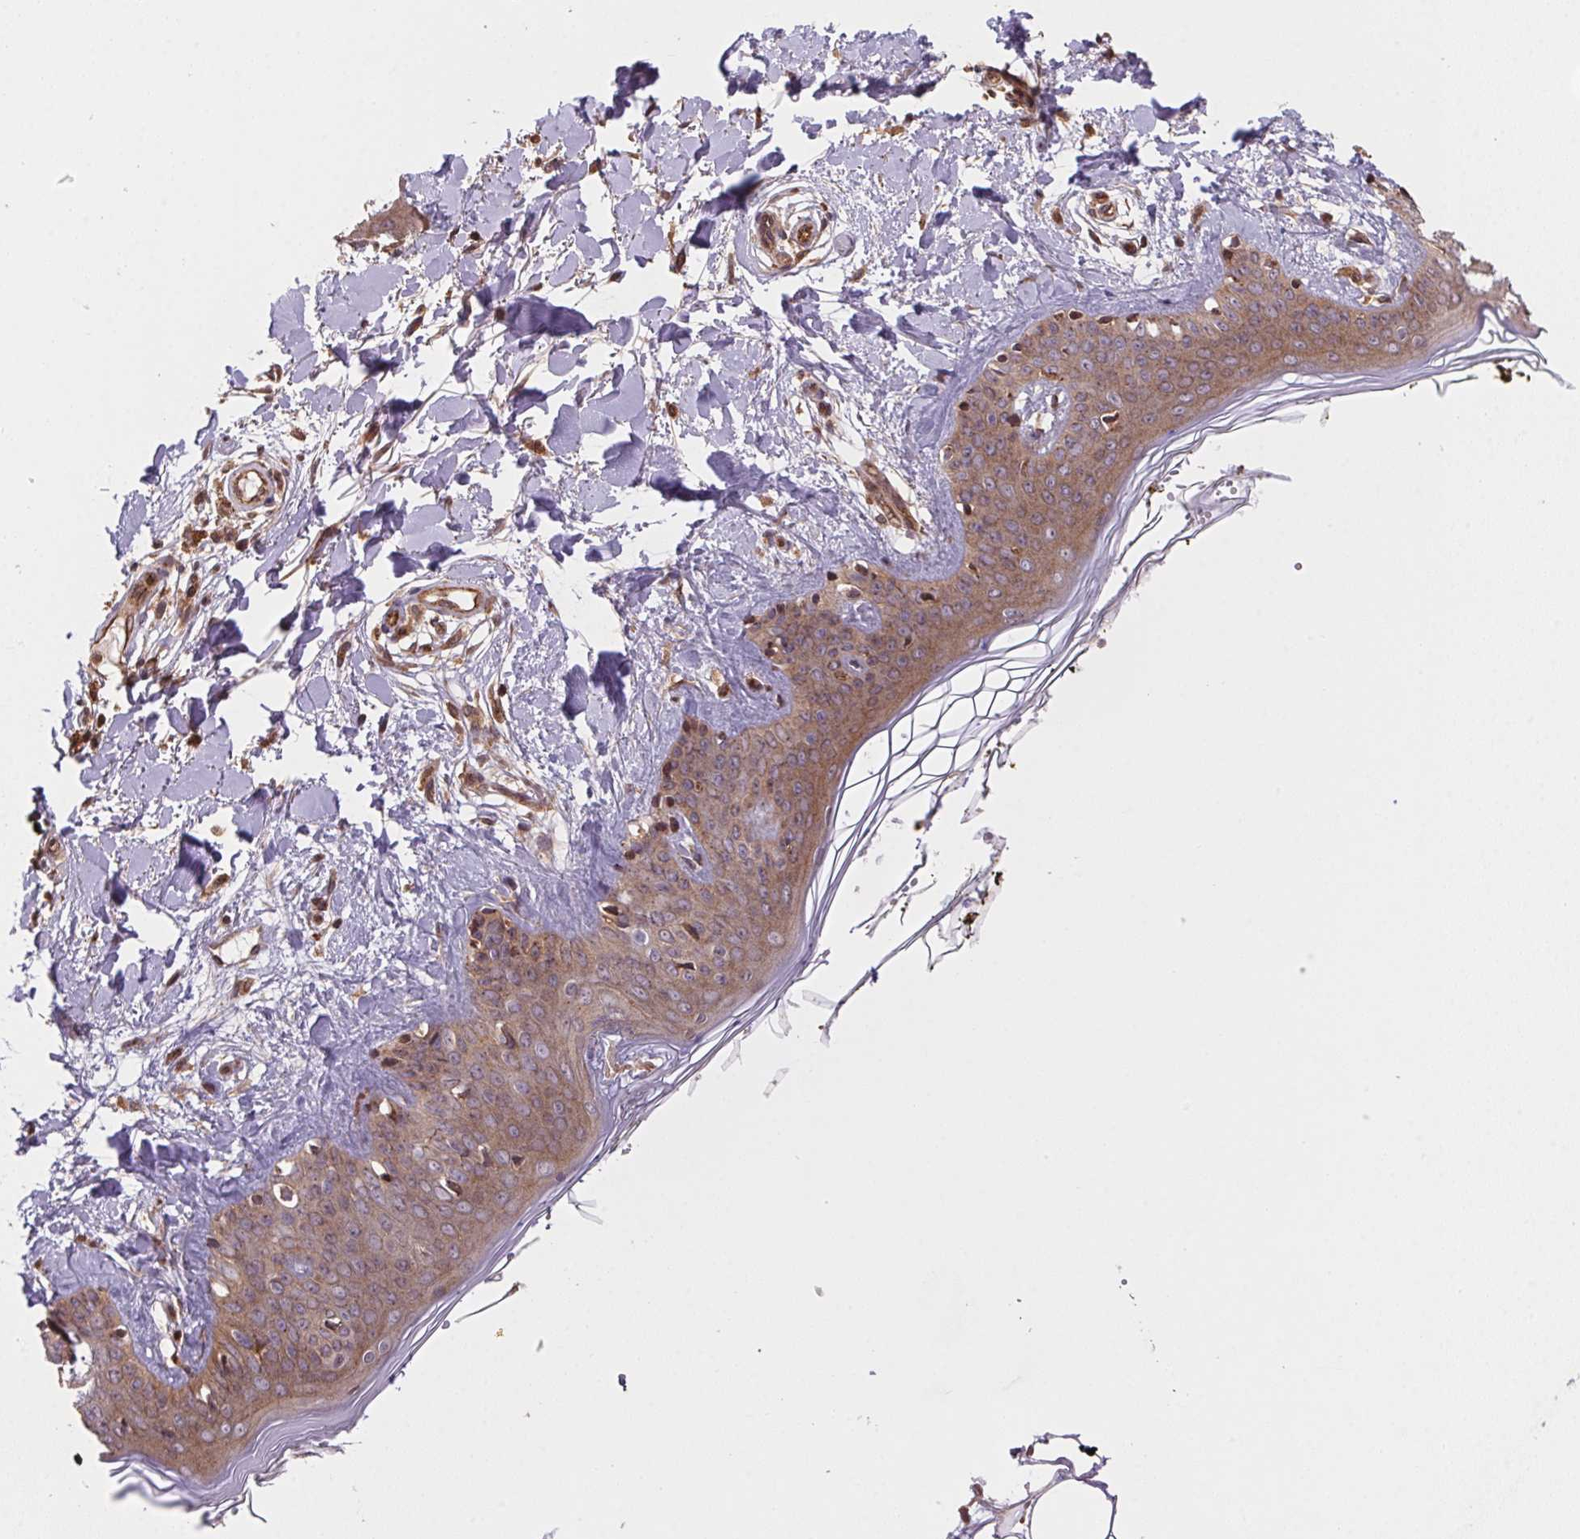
{"staining": {"intensity": "weak", "quantity": ">75%", "location": "cytoplasmic/membranous,nuclear"}, "tissue": "skin", "cell_type": "Fibroblasts", "image_type": "normal", "snomed": [{"axis": "morphology", "description": "Normal tissue, NOS"}, {"axis": "topography", "description": "Skin"}], "caption": "Skin stained with a brown dye reveals weak cytoplasmic/membranous,nuclear positive expression in approximately >75% of fibroblasts.", "gene": "MEX3D", "patient": {"sex": "female", "age": 34}}